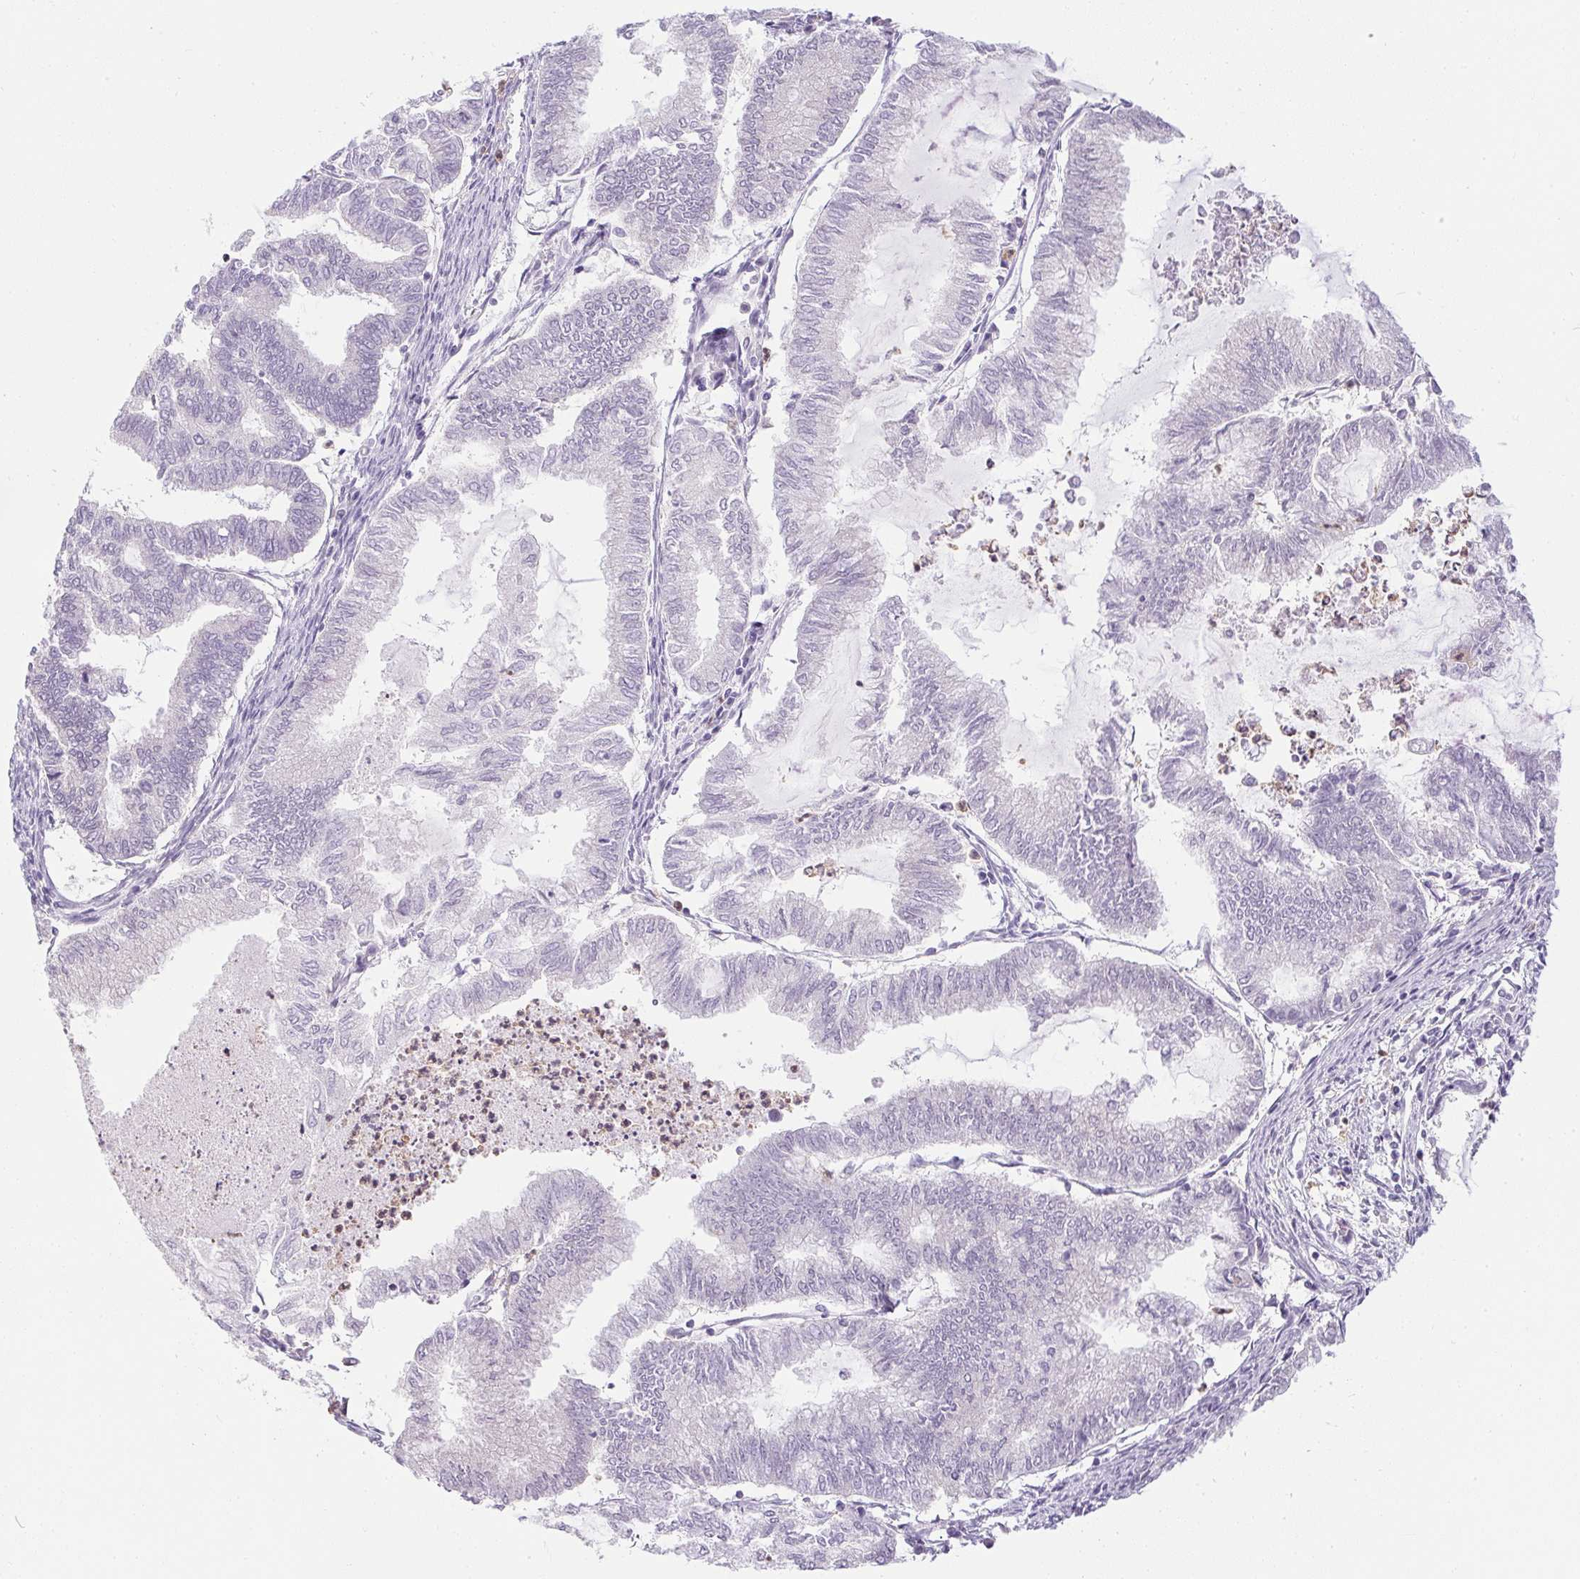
{"staining": {"intensity": "negative", "quantity": "none", "location": "none"}, "tissue": "endometrial cancer", "cell_type": "Tumor cells", "image_type": "cancer", "snomed": [{"axis": "morphology", "description": "Adenocarcinoma, NOS"}, {"axis": "topography", "description": "Endometrium"}], "caption": "Tumor cells show no significant protein positivity in endometrial adenocarcinoma. Brightfield microscopy of IHC stained with DAB (brown) and hematoxylin (blue), captured at high magnification.", "gene": "DNAJC5G", "patient": {"sex": "female", "age": 79}}